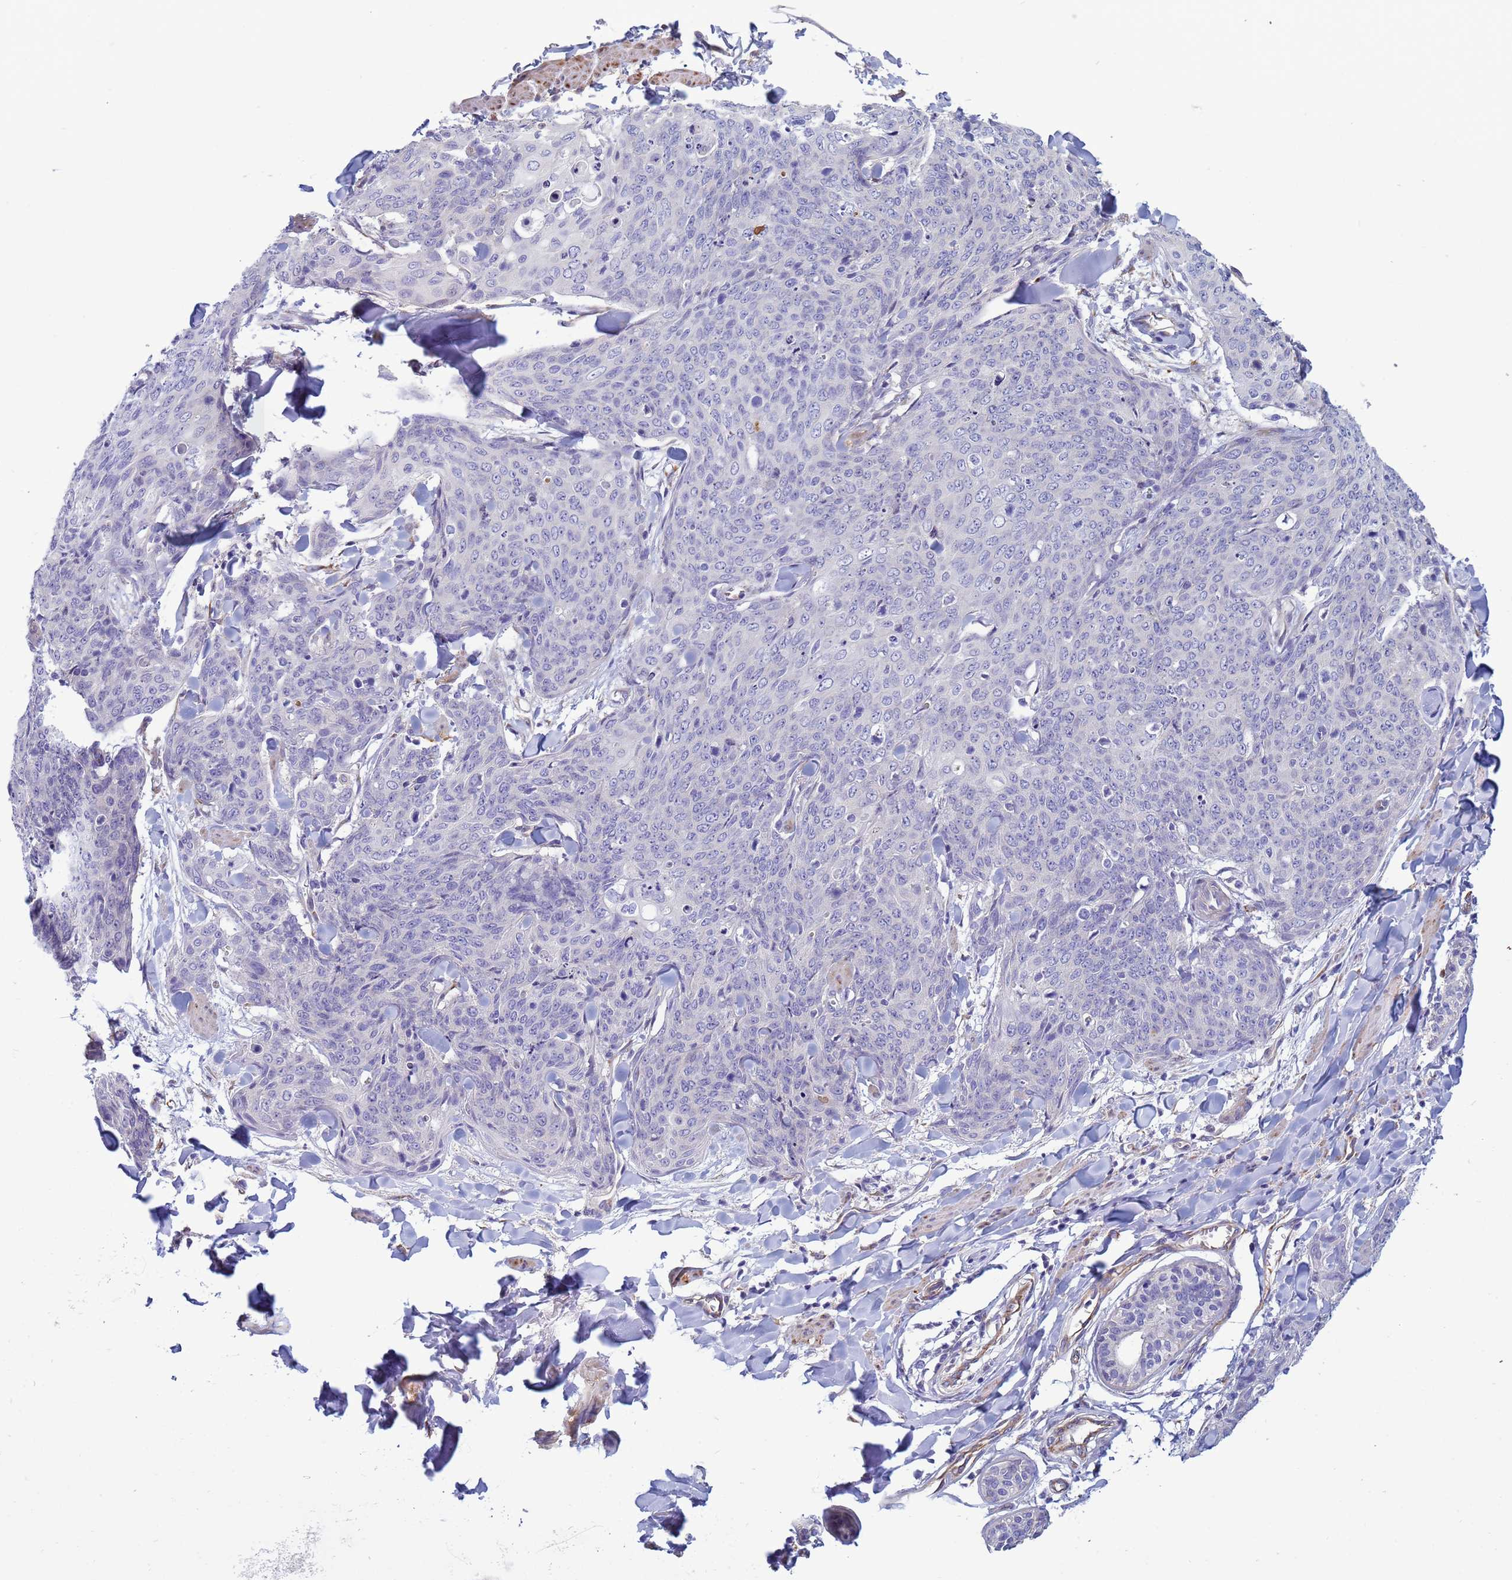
{"staining": {"intensity": "negative", "quantity": "none", "location": "none"}, "tissue": "skin cancer", "cell_type": "Tumor cells", "image_type": "cancer", "snomed": [{"axis": "morphology", "description": "Squamous cell carcinoma, NOS"}, {"axis": "topography", "description": "Skin"}, {"axis": "topography", "description": "Vulva"}], "caption": "The micrograph exhibits no significant staining in tumor cells of skin cancer (squamous cell carcinoma). (DAB (3,3'-diaminobenzidine) immunohistochemistry (IHC) with hematoxylin counter stain).", "gene": "TRPC6", "patient": {"sex": "female", "age": 85}}